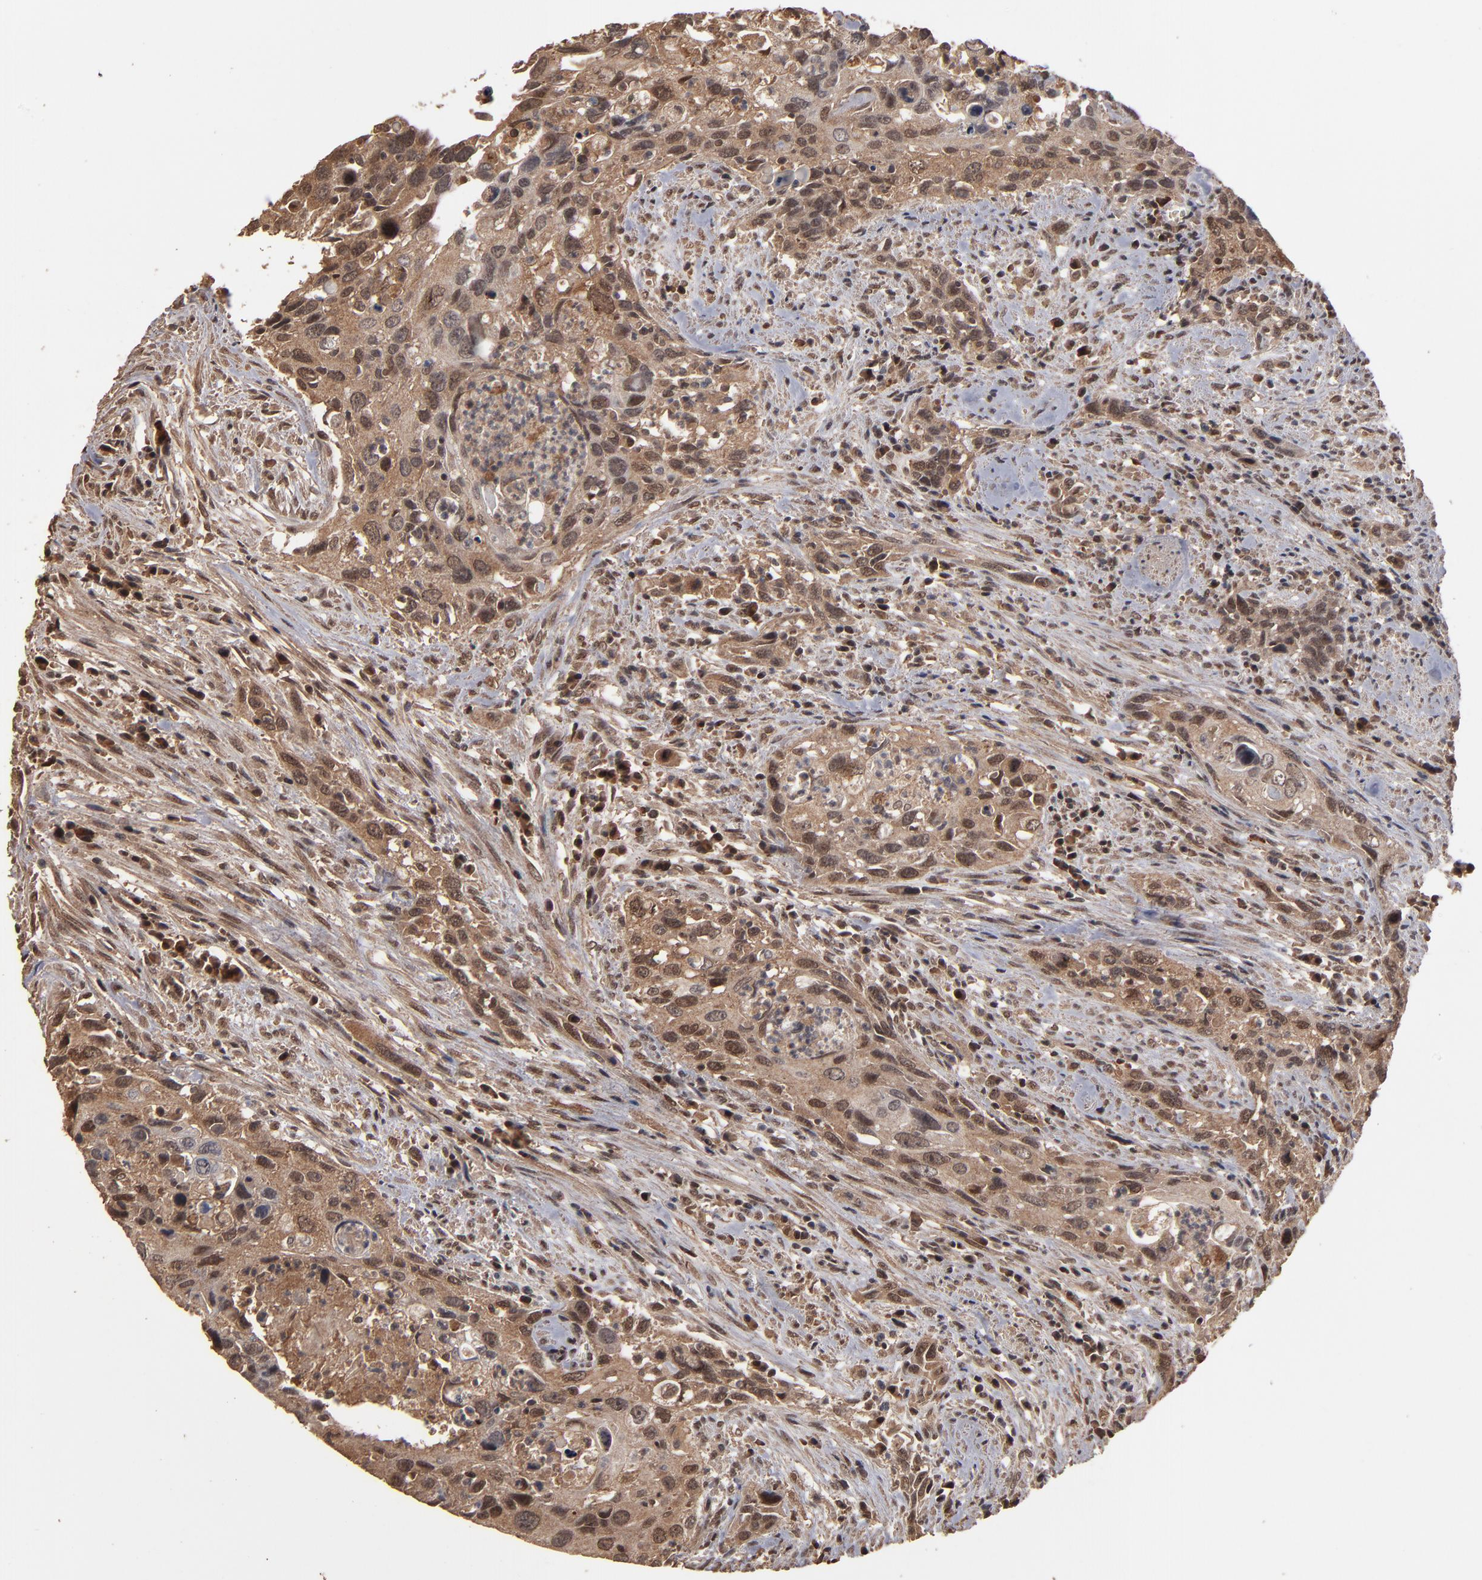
{"staining": {"intensity": "weak", "quantity": ">75%", "location": "cytoplasmic/membranous,nuclear"}, "tissue": "urothelial cancer", "cell_type": "Tumor cells", "image_type": "cancer", "snomed": [{"axis": "morphology", "description": "Urothelial carcinoma, High grade"}, {"axis": "topography", "description": "Urinary bladder"}], "caption": "Immunohistochemistry (IHC) histopathology image of urothelial cancer stained for a protein (brown), which displays low levels of weak cytoplasmic/membranous and nuclear positivity in approximately >75% of tumor cells.", "gene": "NXF2B", "patient": {"sex": "male", "age": 71}}